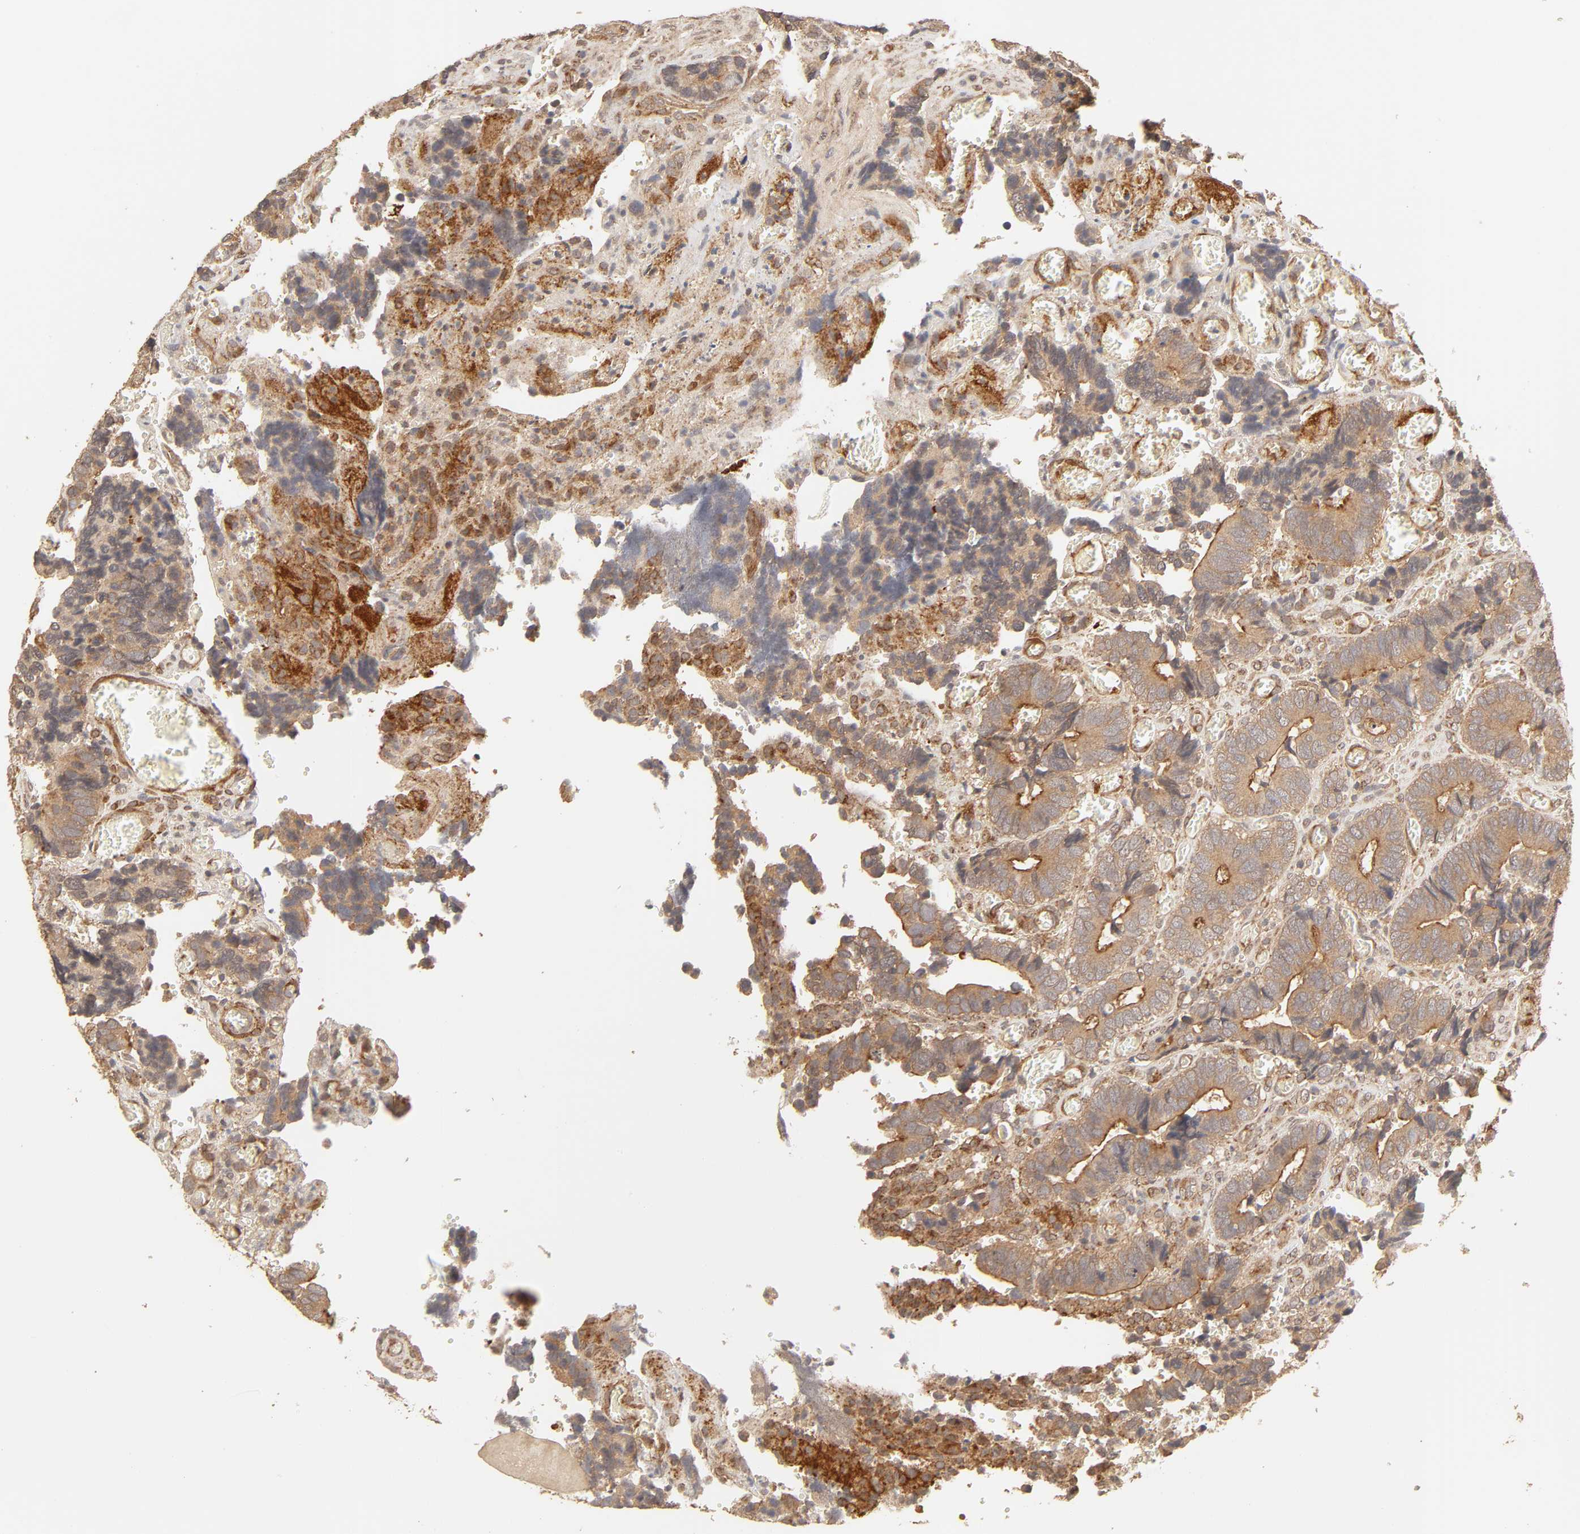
{"staining": {"intensity": "strong", "quantity": ">75%", "location": "cytoplasmic/membranous"}, "tissue": "colorectal cancer", "cell_type": "Tumor cells", "image_type": "cancer", "snomed": [{"axis": "morphology", "description": "Adenocarcinoma, NOS"}, {"axis": "topography", "description": "Colon"}], "caption": "Colorectal cancer stained with a brown dye exhibits strong cytoplasmic/membranous positive expression in about >75% of tumor cells.", "gene": "EPS8", "patient": {"sex": "male", "age": 72}}